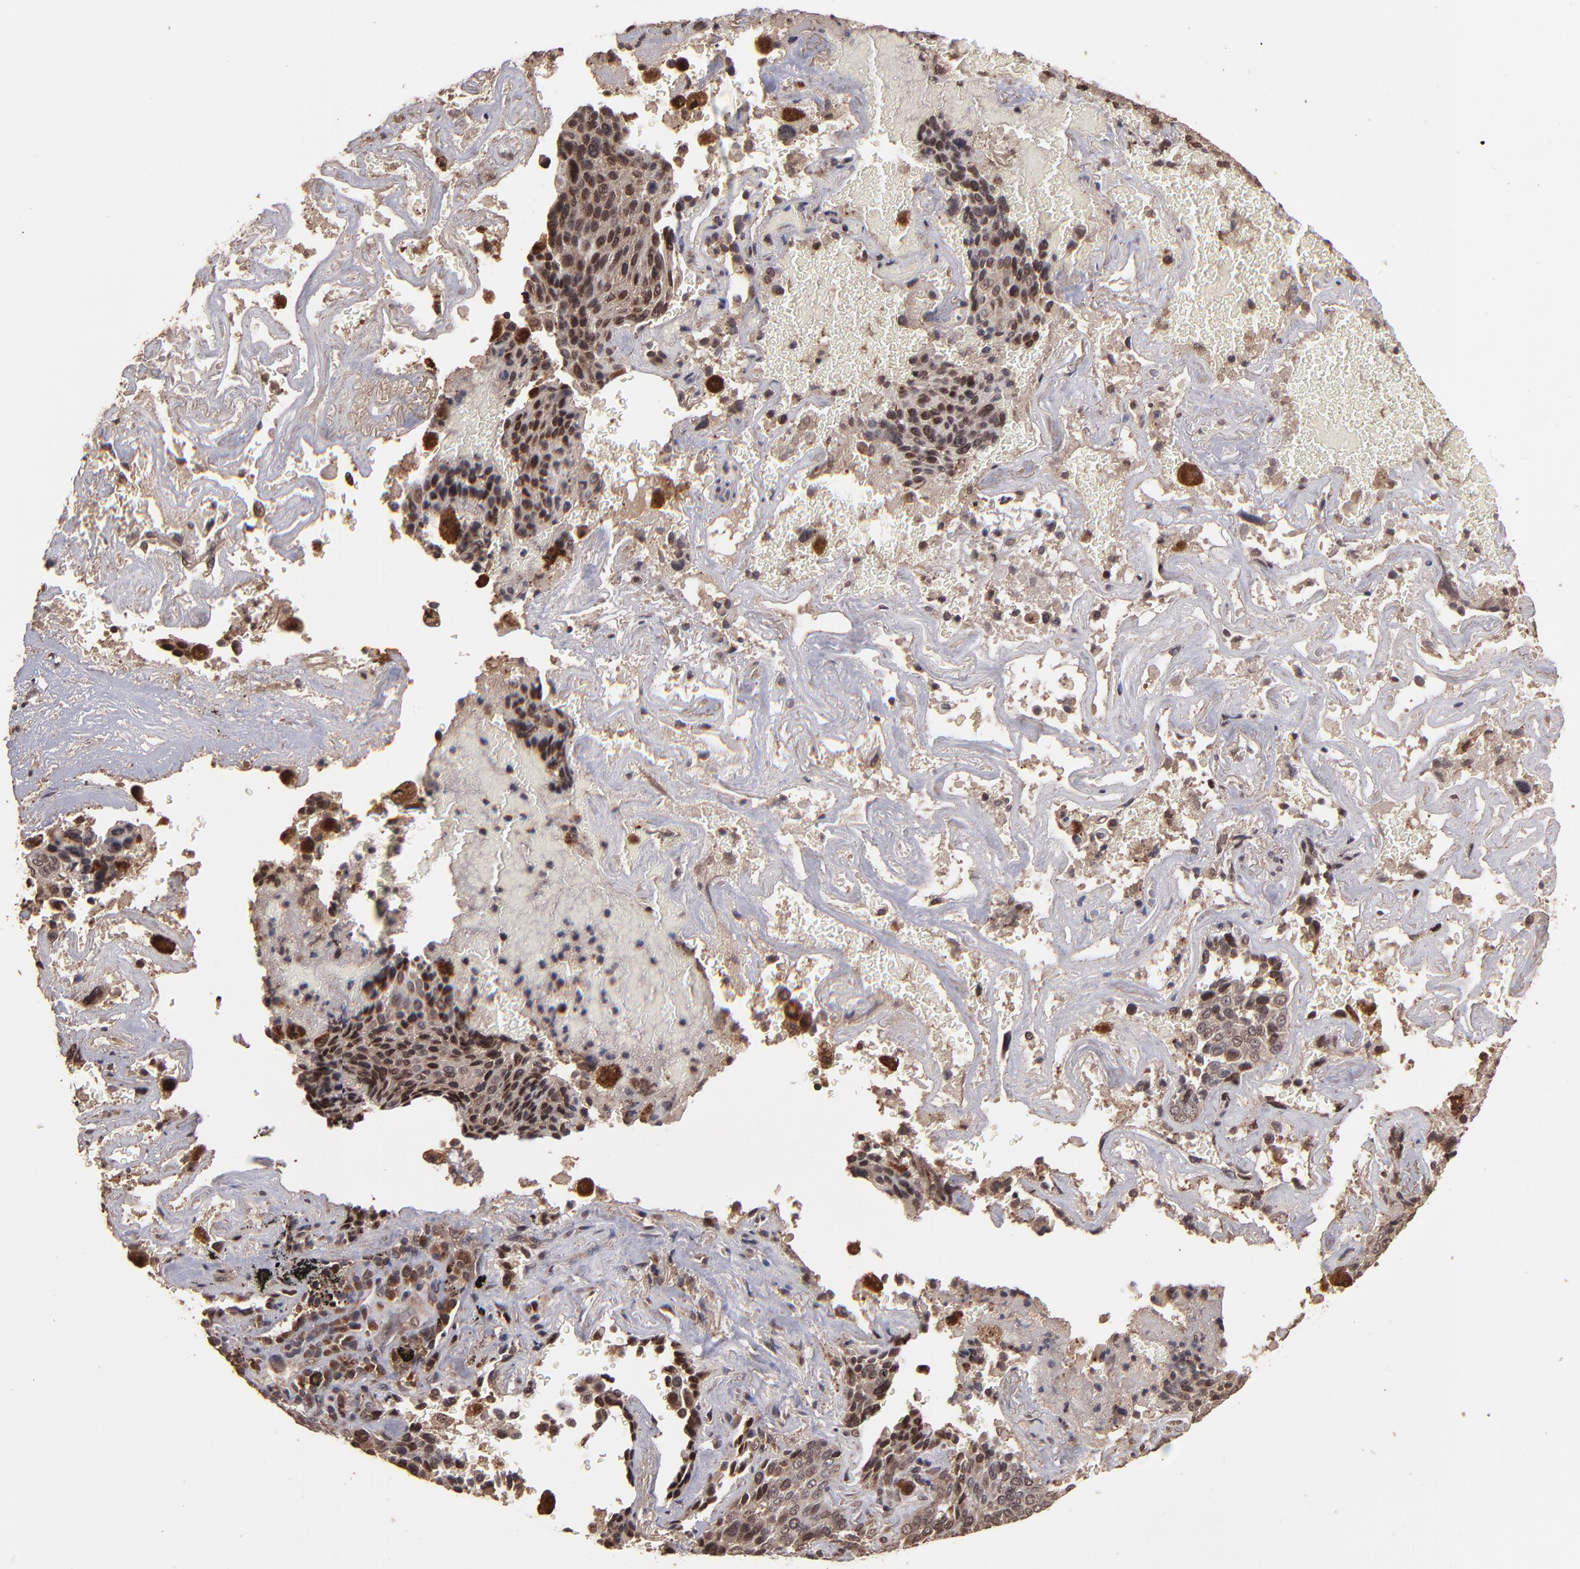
{"staining": {"intensity": "weak", "quantity": "<25%", "location": "cytoplasmic/membranous"}, "tissue": "lung cancer", "cell_type": "Tumor cells", "image_type": "cancer", "snomed": [{"axis": "morphology", "description": "Squamous cell carcinoma, NOS"}, {"axis": "topography", "description": "Lung"}], "caption": "High magnification brightfield microscopy of squamous cell carcinoma (lung) stained with DAB (brown) and counterstained with hematoxylin (blue): tumor cells show no significant positivity.", "gene": "NFE2L2", "patient": {"sex": "male", "age": 54}}